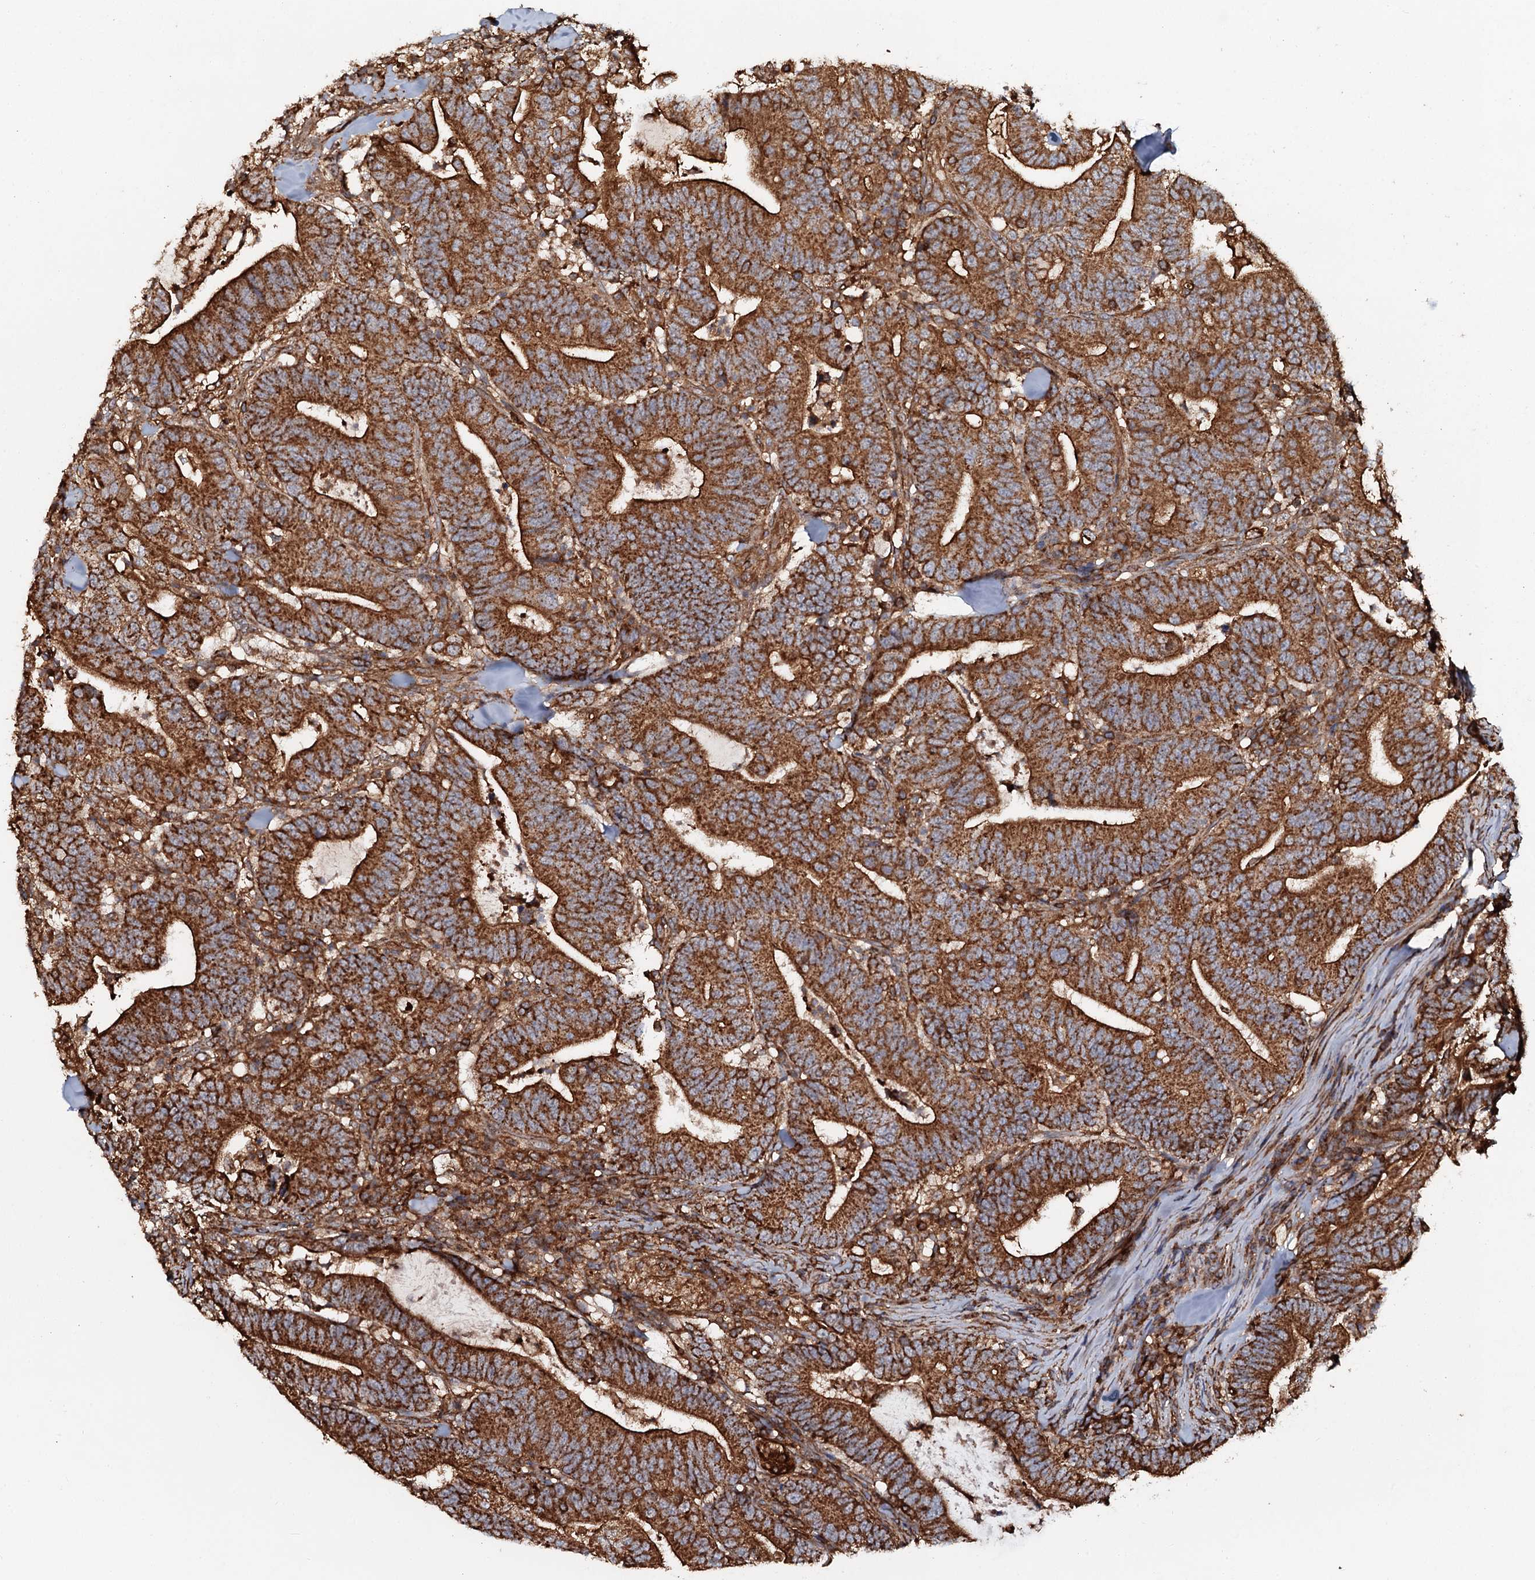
{"staining": {"intensity": "strong", "quantity": ">75%", "location": "cytoplasmic/membranous"}, "tissue": "colorectal cancer", "cell_type": "Tumor cells", "image_type": "cancer", "snomed": [{"axis": "morphology", "description": "Adenocarcinoma, NOS"}, {"axis": "topography", "description": "Colon"}], "caption": "This photomicrograph displays colorectal cancer stained with IHC to label a protein in brown. The cytoplasmic/membranous of tumor cells show strong positivity for the protein. Nuclei are counter-stained blue.", "gene": "VWA8", "patient": {"sex": "female", "age": 66}}